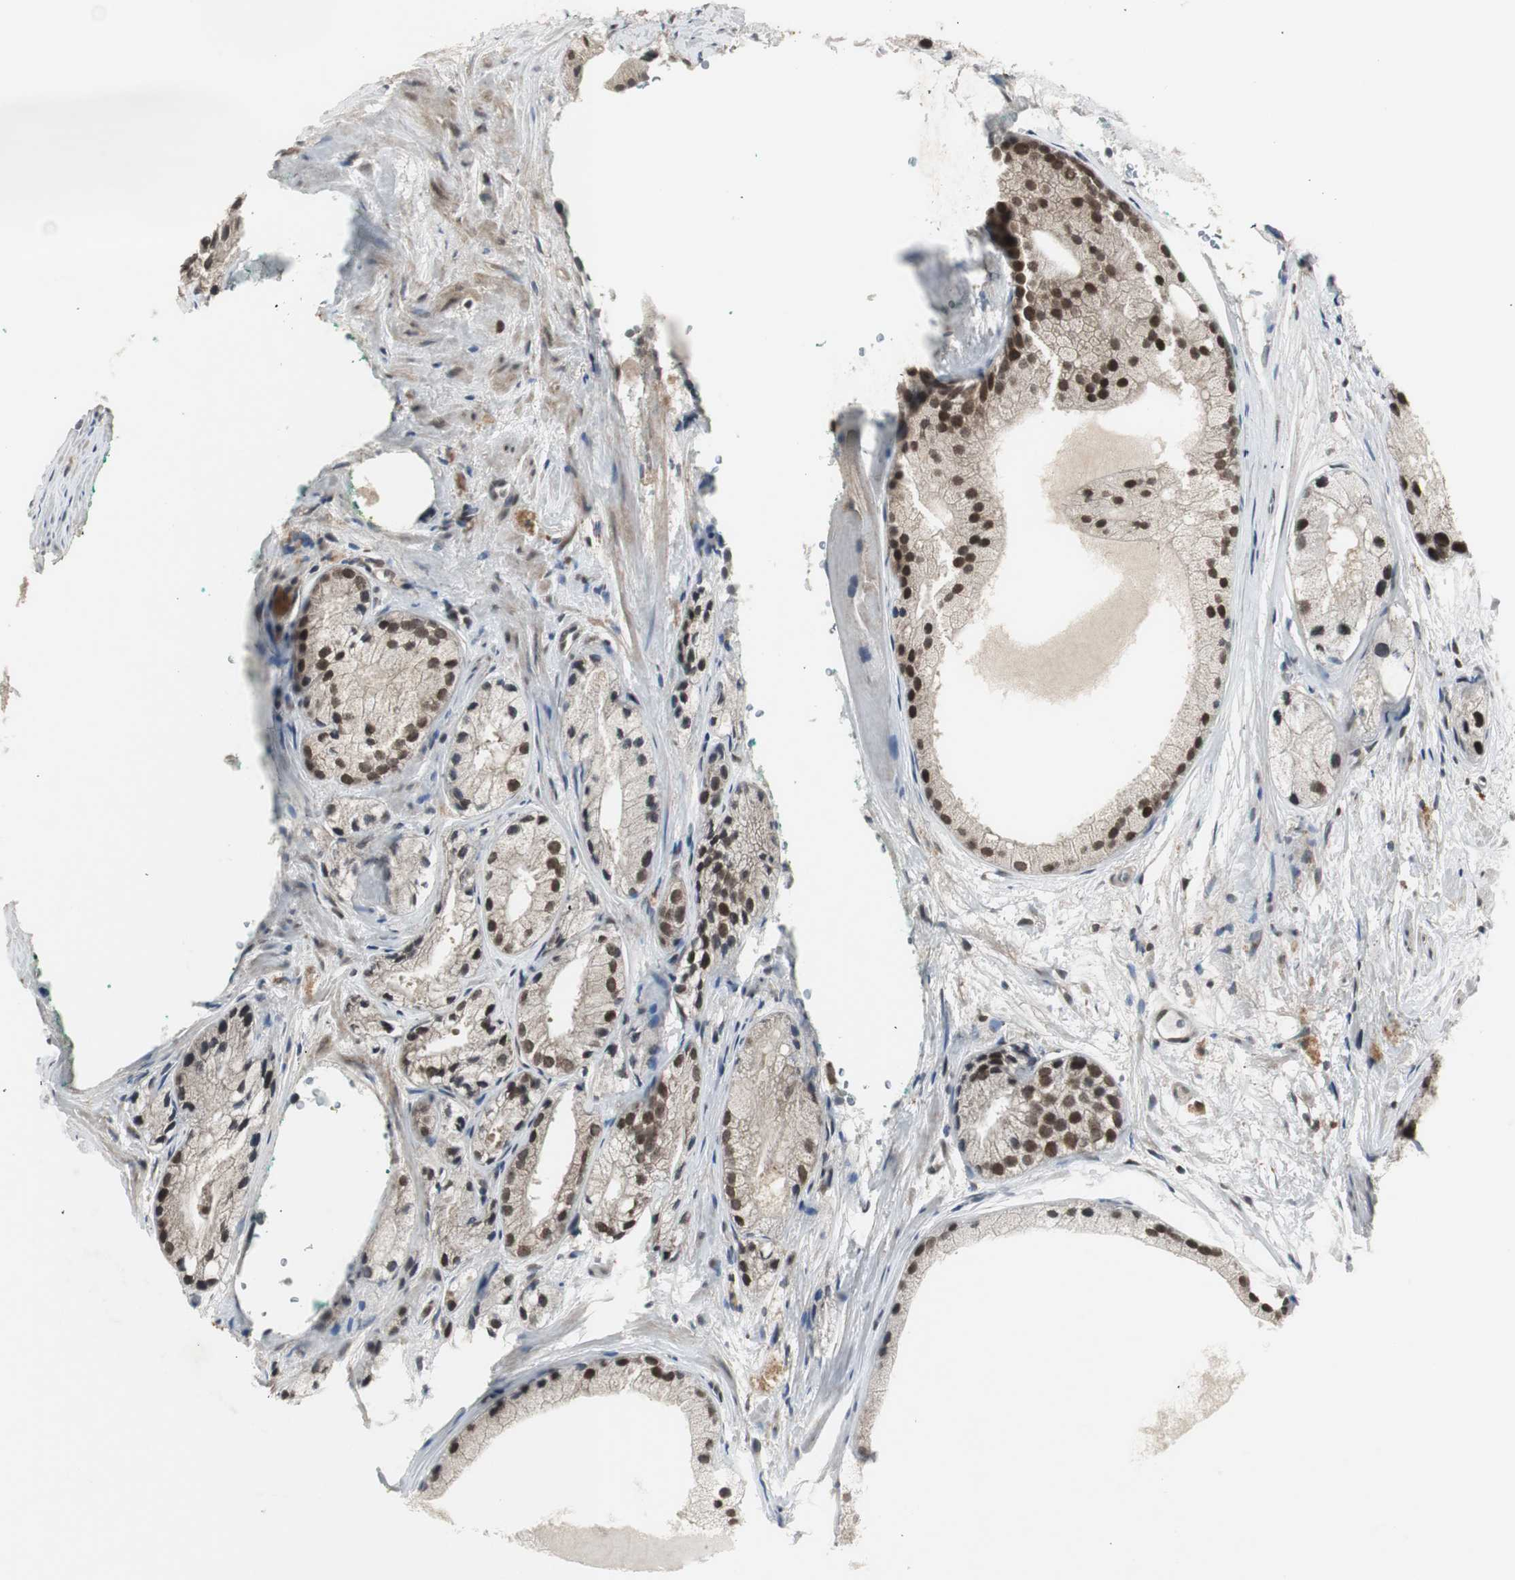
{"staining": {"intensity": "moderate", "quantity": ">75%", "location": "nuclear"}, "tissue": "prostate cancer", "cell_type": "Tumor cells", "image_type": "cancer", "snomed": [{"axis": "morphology", "description": "Adenocarcinoma, Low grade"}, {"axis": "topography", "description": "Prostate"}], "caption": "DAB (3,3'-diaminobenzidine) immunohistochemical staining of prostate cancer demonstrates moderate nuclear protein expression in approximately >75% of tumor cells.", "gene": "MPG", "patient": {"sex": "male", "age": 69}}